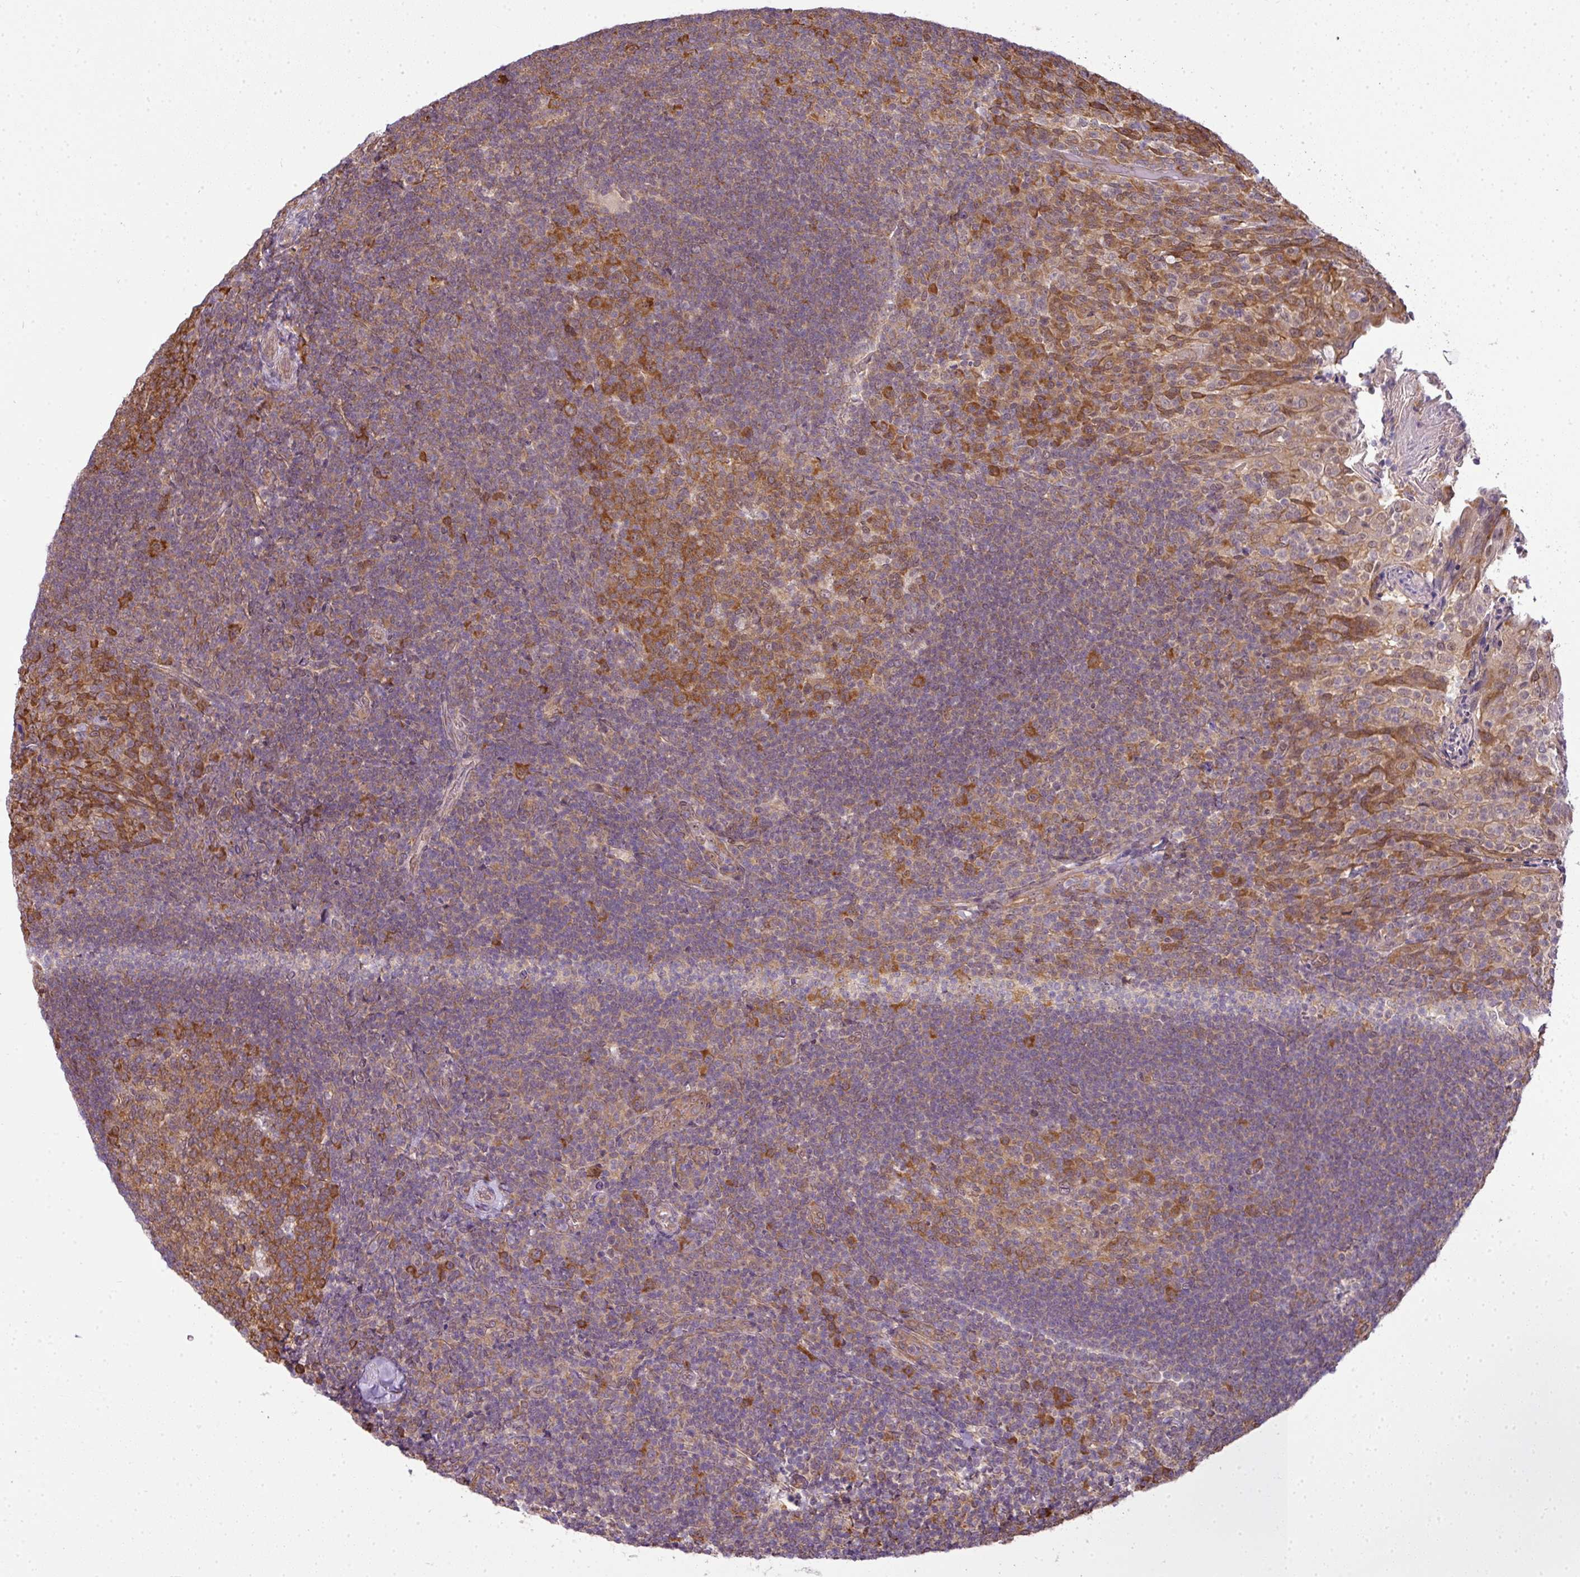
{"staining": {"intensity": "moderate", "quantity": ">75%", "location": "cytoplasmic/membranous"}, "tissue": "tonsil", "cell_type": "Germinal center cells", "image_type": "normal", "snomed": [{"axis": "morphology", "description": "Normal tissue, NOS"}, {"axis": "topography", "description": "Tonsil"}], "caption": "Immunohistochemistry (IHC) micrograph of unremarkable tonsil stained for a protein (brown), which displays medium levels of moderate cytoplasmic/membranous staining in approximately >75% of germinal center cells.", "gene": "RBM14", "patient": {"sex": "female", "age": 10}}